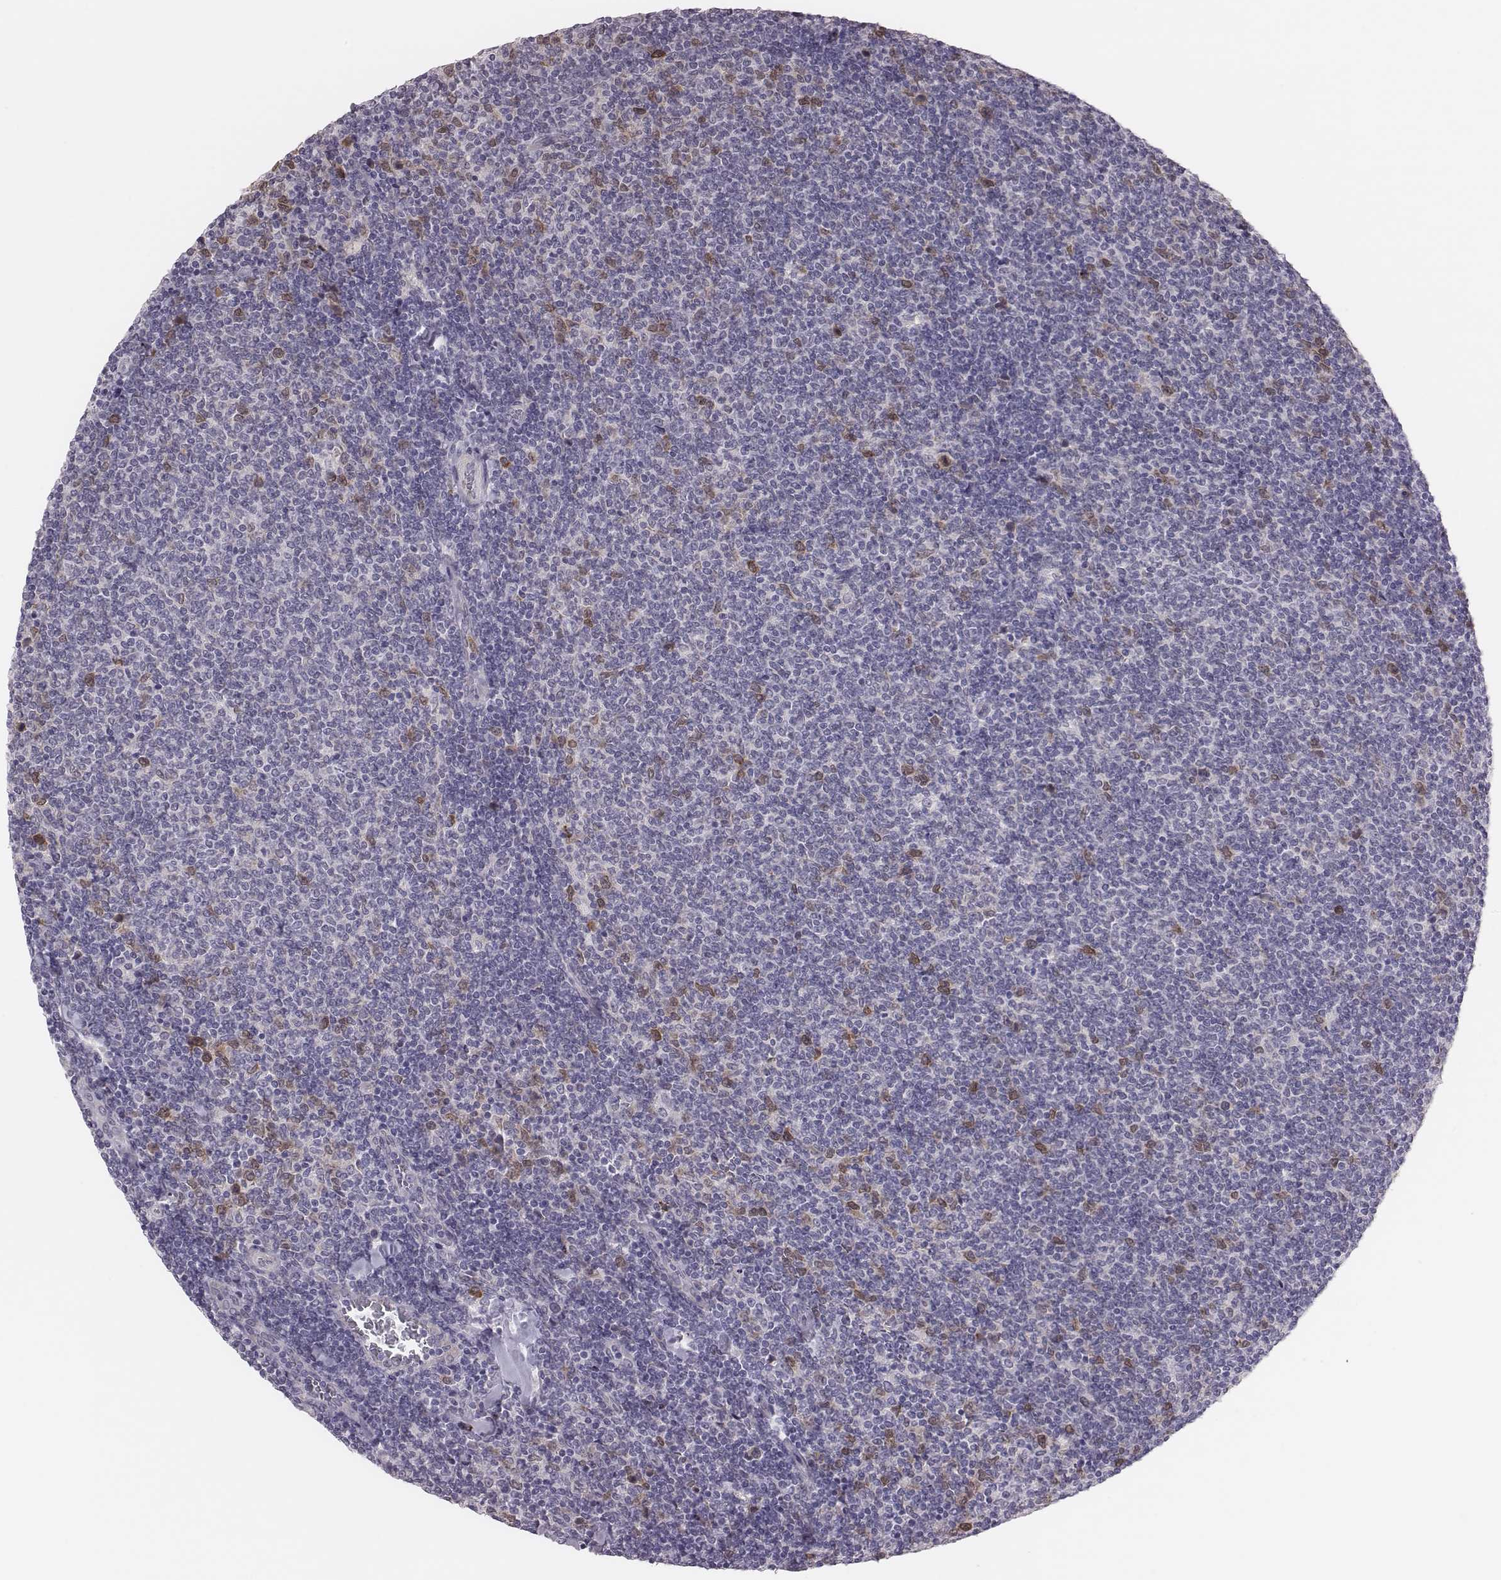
{"staining": {"intensity": "negative", "quantity": "none", "location": "none"}, "tissue": "lymphoma", "cell_type": "Tumor cells", "image_type": "cancer", "snomed": [{"axis": "morphology", "description": "Malignant lymphoma, non-Hodgkin's type, Low grade"}, {"axis": "topography", "description": "Lymph node"}], "caption": "Lymphoma was stained to show a protein in brown. There is no significant staining in tumor cells.", "gene": "PBK", "patient": {"sex": "male", "age": 52}}